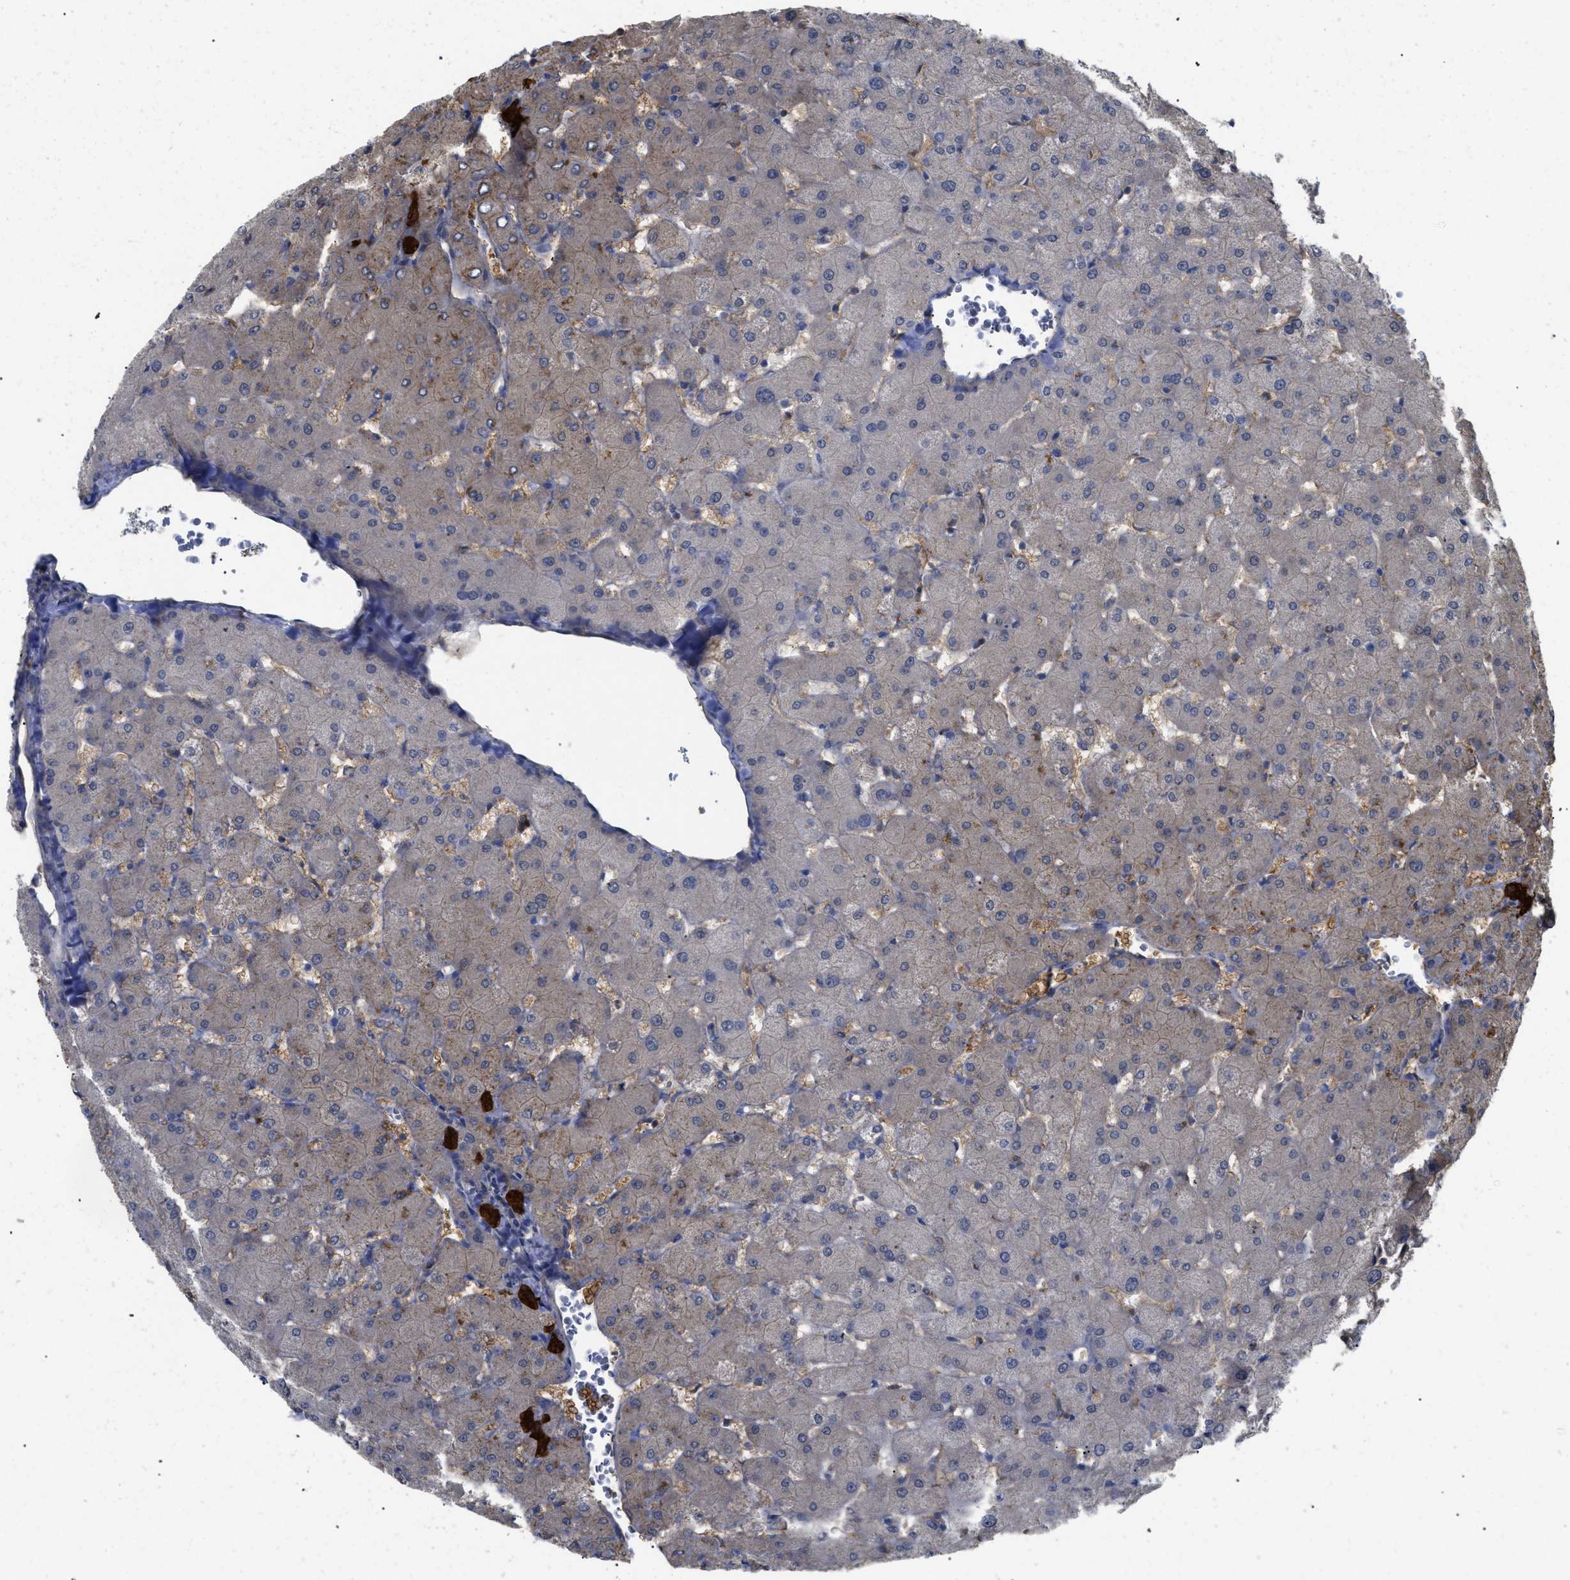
{"staining": {"intensity": "strong", "quantity": ">75%", "location": "cytoplasmic/membranous"}, "tissue": "liver", "cell_type": "Cholangiocytes", "image_type": "normal", "snomed": [{"axis": "morphology", "description": "Normal tissue, NOS"}, {"axis": "topography", "description": "Liver"}], "caption": "Immunohistochemical staining of unremarkable liver displays strong cytoplasmic/membranous protein expression in about >75% of cholangiocytes.", "gene": "ANXA4", "patient": {"sex": "female", "age": 63}}